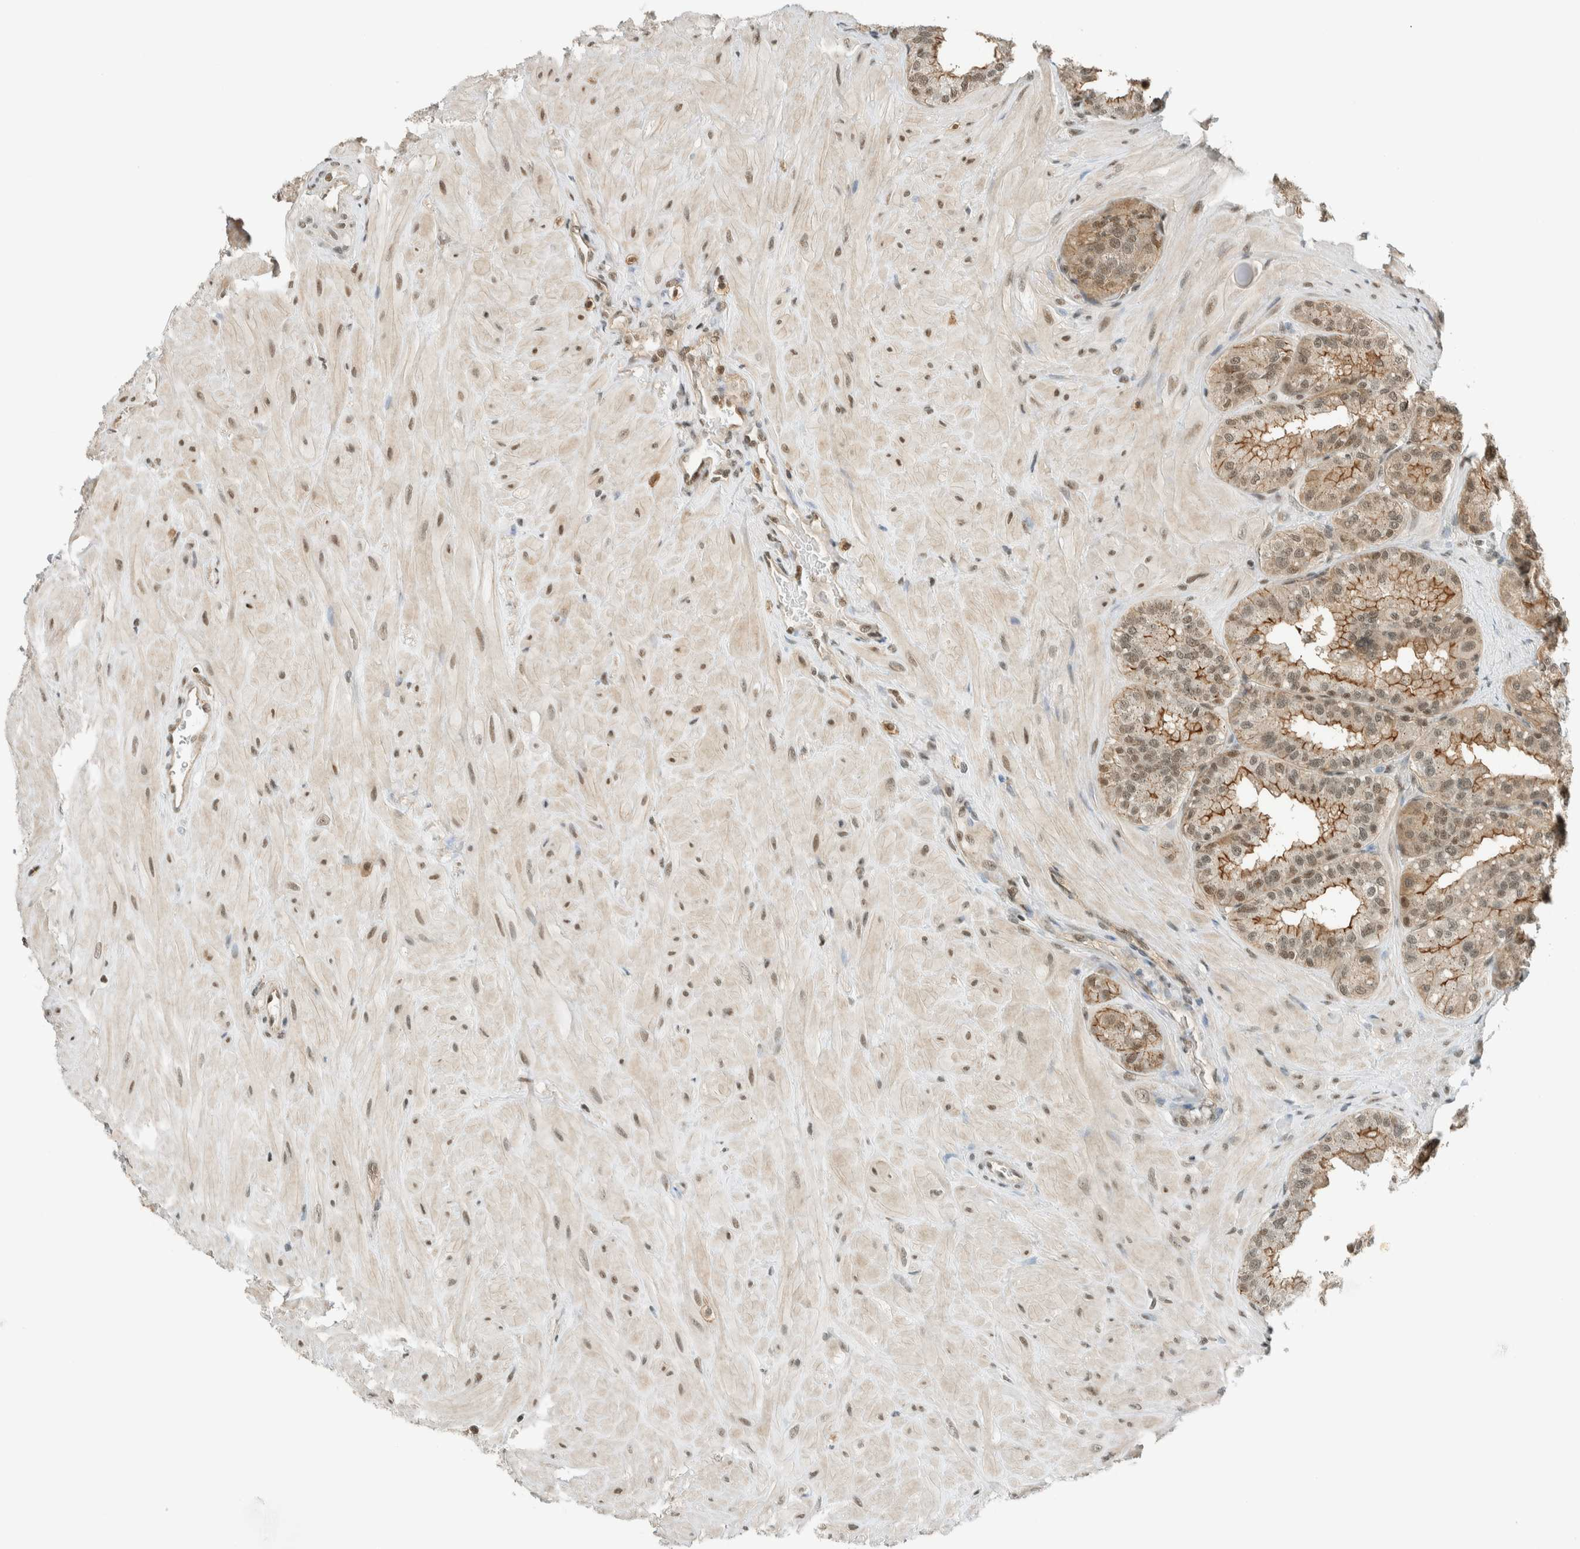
{"staining": {"intensity": "weak", "quantity": ">75%", "location": "cytoplasmic/membranous,nuclear"}, "tissue": "seminal vesicle", "cell_type": "Glandular cells", "image_type": "normal", "snomed": [{"axis": "morphology", "description": "Normal tissue, NOS"}, {"axis": "topography", "description": "Prostate"}, {"axis": "topography", "description": "Seminal veicle"}], "caption": "Weak cytoplasmic/membranous,nuclear staining is appreciated in approximately >75% of glandular cells in benign seminal vesicle. The staining was performed using DAB (3,3'-diaminobenzidine), with brown indicating positive protein expression. Nuclei are stained blue with hematoxylin.", "gene": "NIBAN2", "patient": {"sex": "male", "age": 51}}